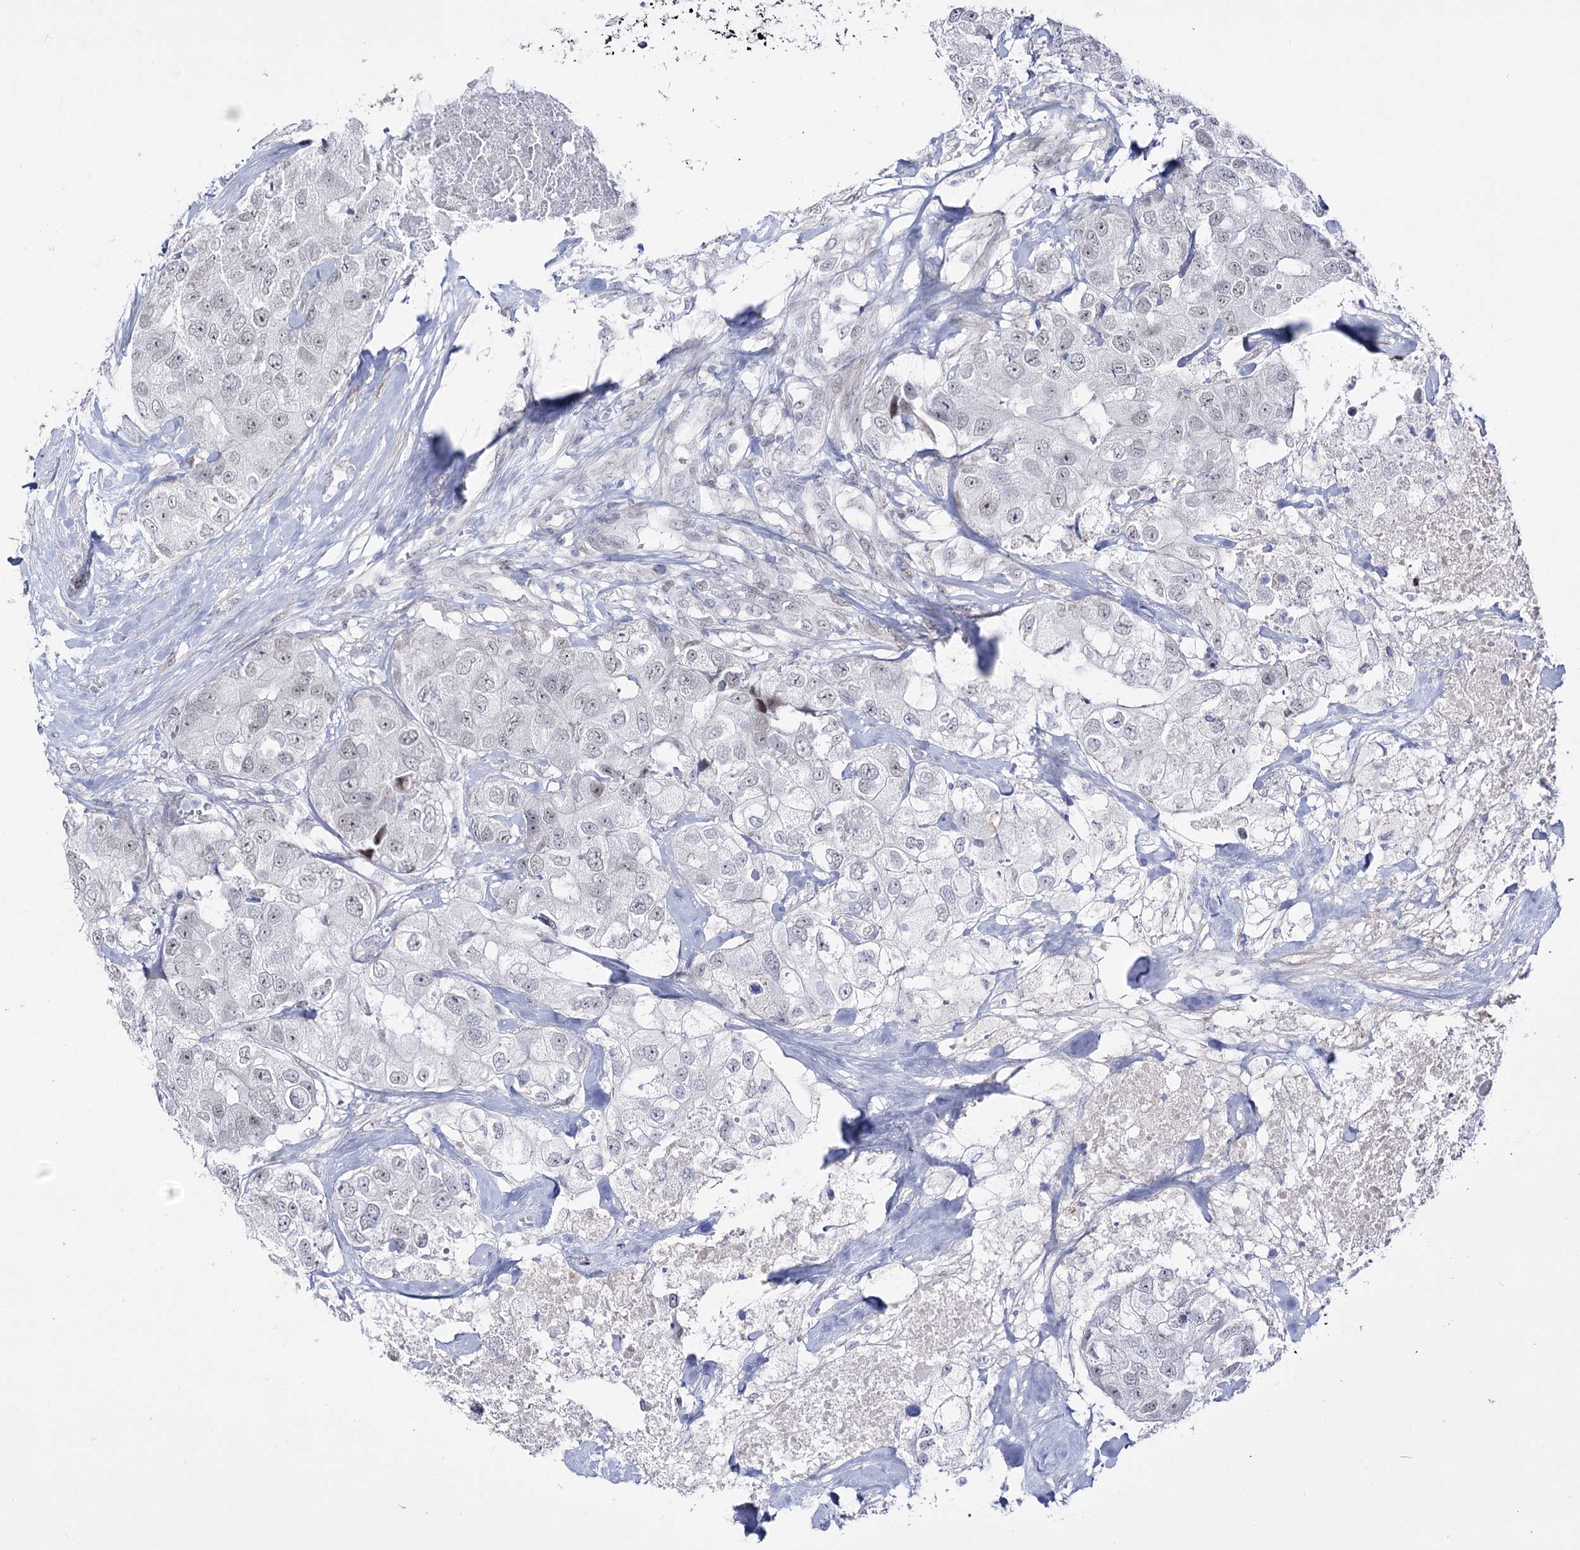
{"staining": {"intensity": "negative", "quantity": "none", "location": "none"}, "tissue": "breast cancer", "cell_type": "Tumor cells", "image_type": "cancer", "snomed": [{"axis": "morphology", "description": "Duct carcinoma"}, {"axis": "topography", "description": "Breast"}], "caption": "A micrograph of human breast cancer (infiltrating ductal carcinoma) is negative for staining in tumor cells.", "gene": "RBM15B", "patient": {"sex": "female", "age": 62}}